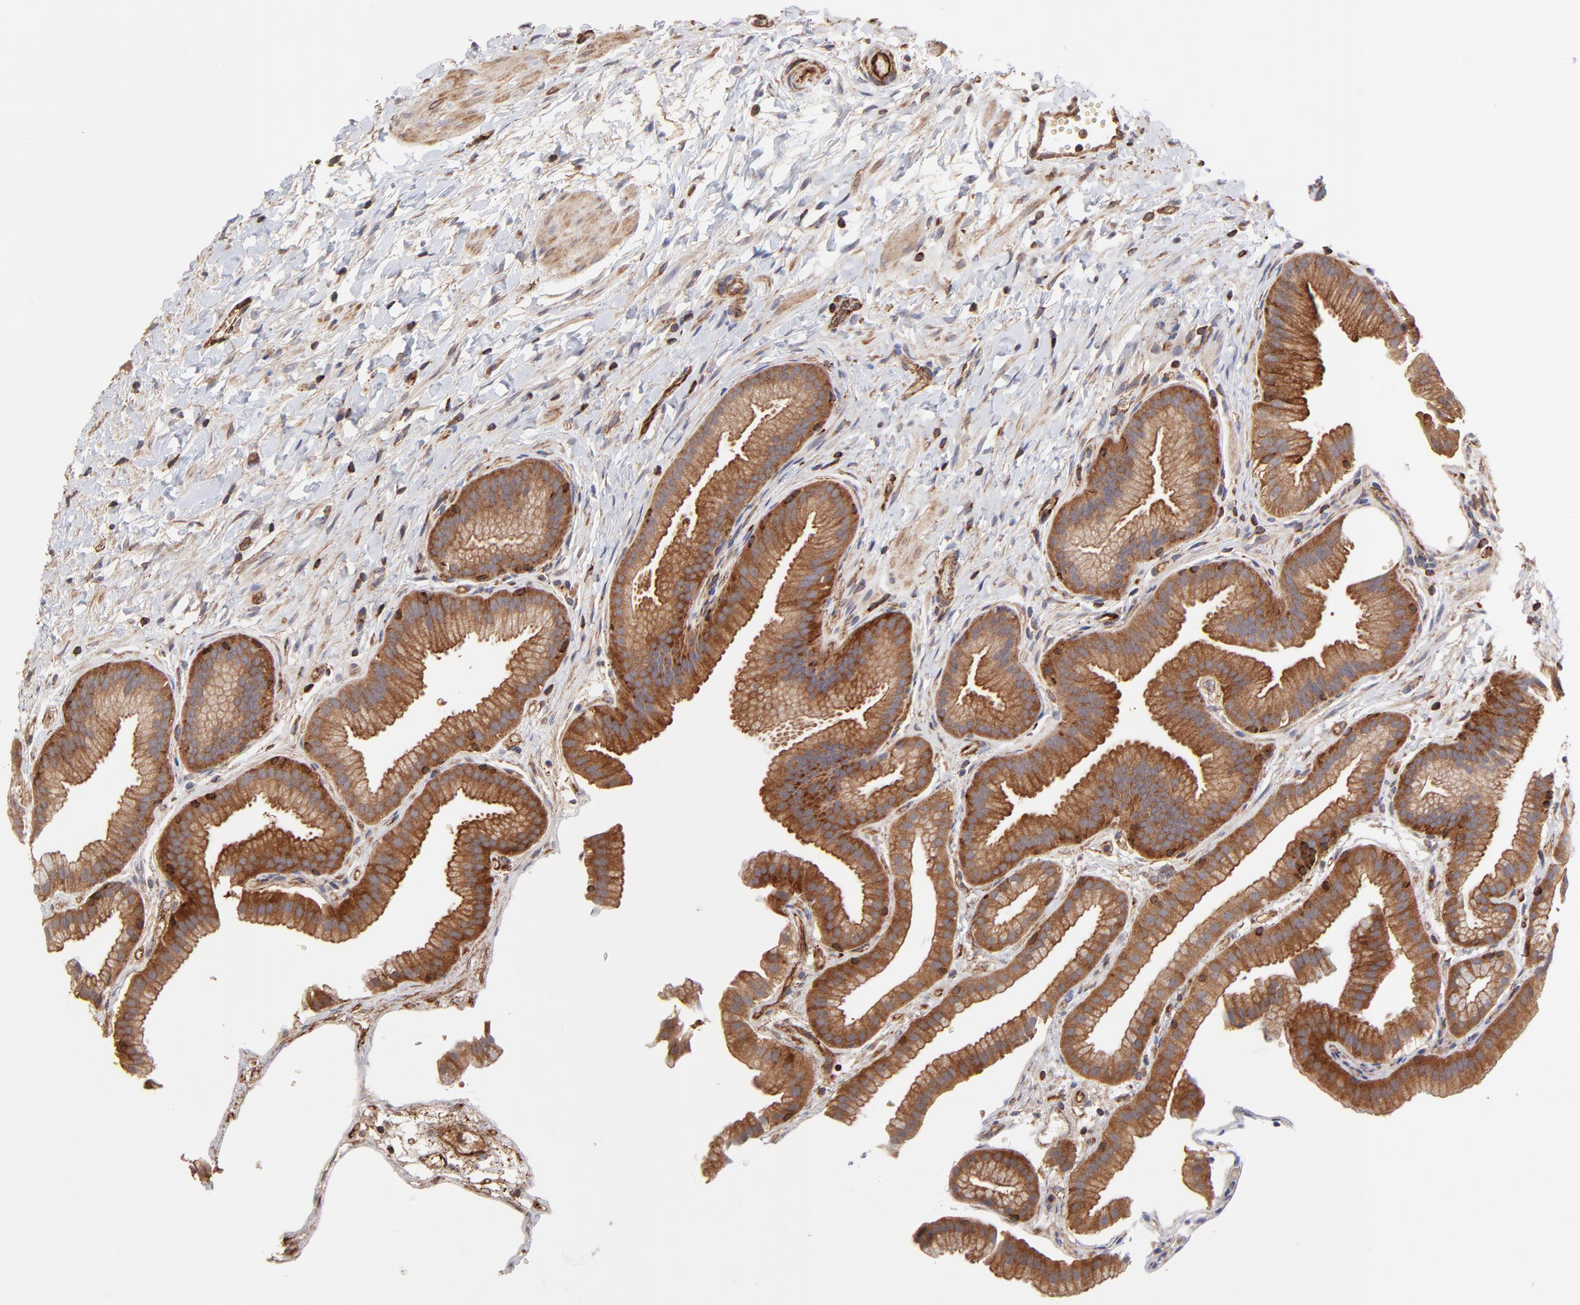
{"staining": {"intensity": "strong", "quantity": ">75%", "location": "cytoplasmic/membranous"}, "tissue": "gallbladder", "cell_type": "Glandular cells", "image_type": "normal", "snomed": [{"axis": "morphology", "description": "Normal tissue, NOS"}, {"axis": "topography", "description": "Gallbladder"}], "caption": "Protein staining of unremarkable gallbladder exhibits strong cytoplasmic/membranous staining in approximately >75% of glandular cells. (DAB (3,3'-diaminobenzidine) IHC with brightfield microscopy, high magnification).", "gene": "ASB7", "patient": {"sex": "female", "age": 63}}